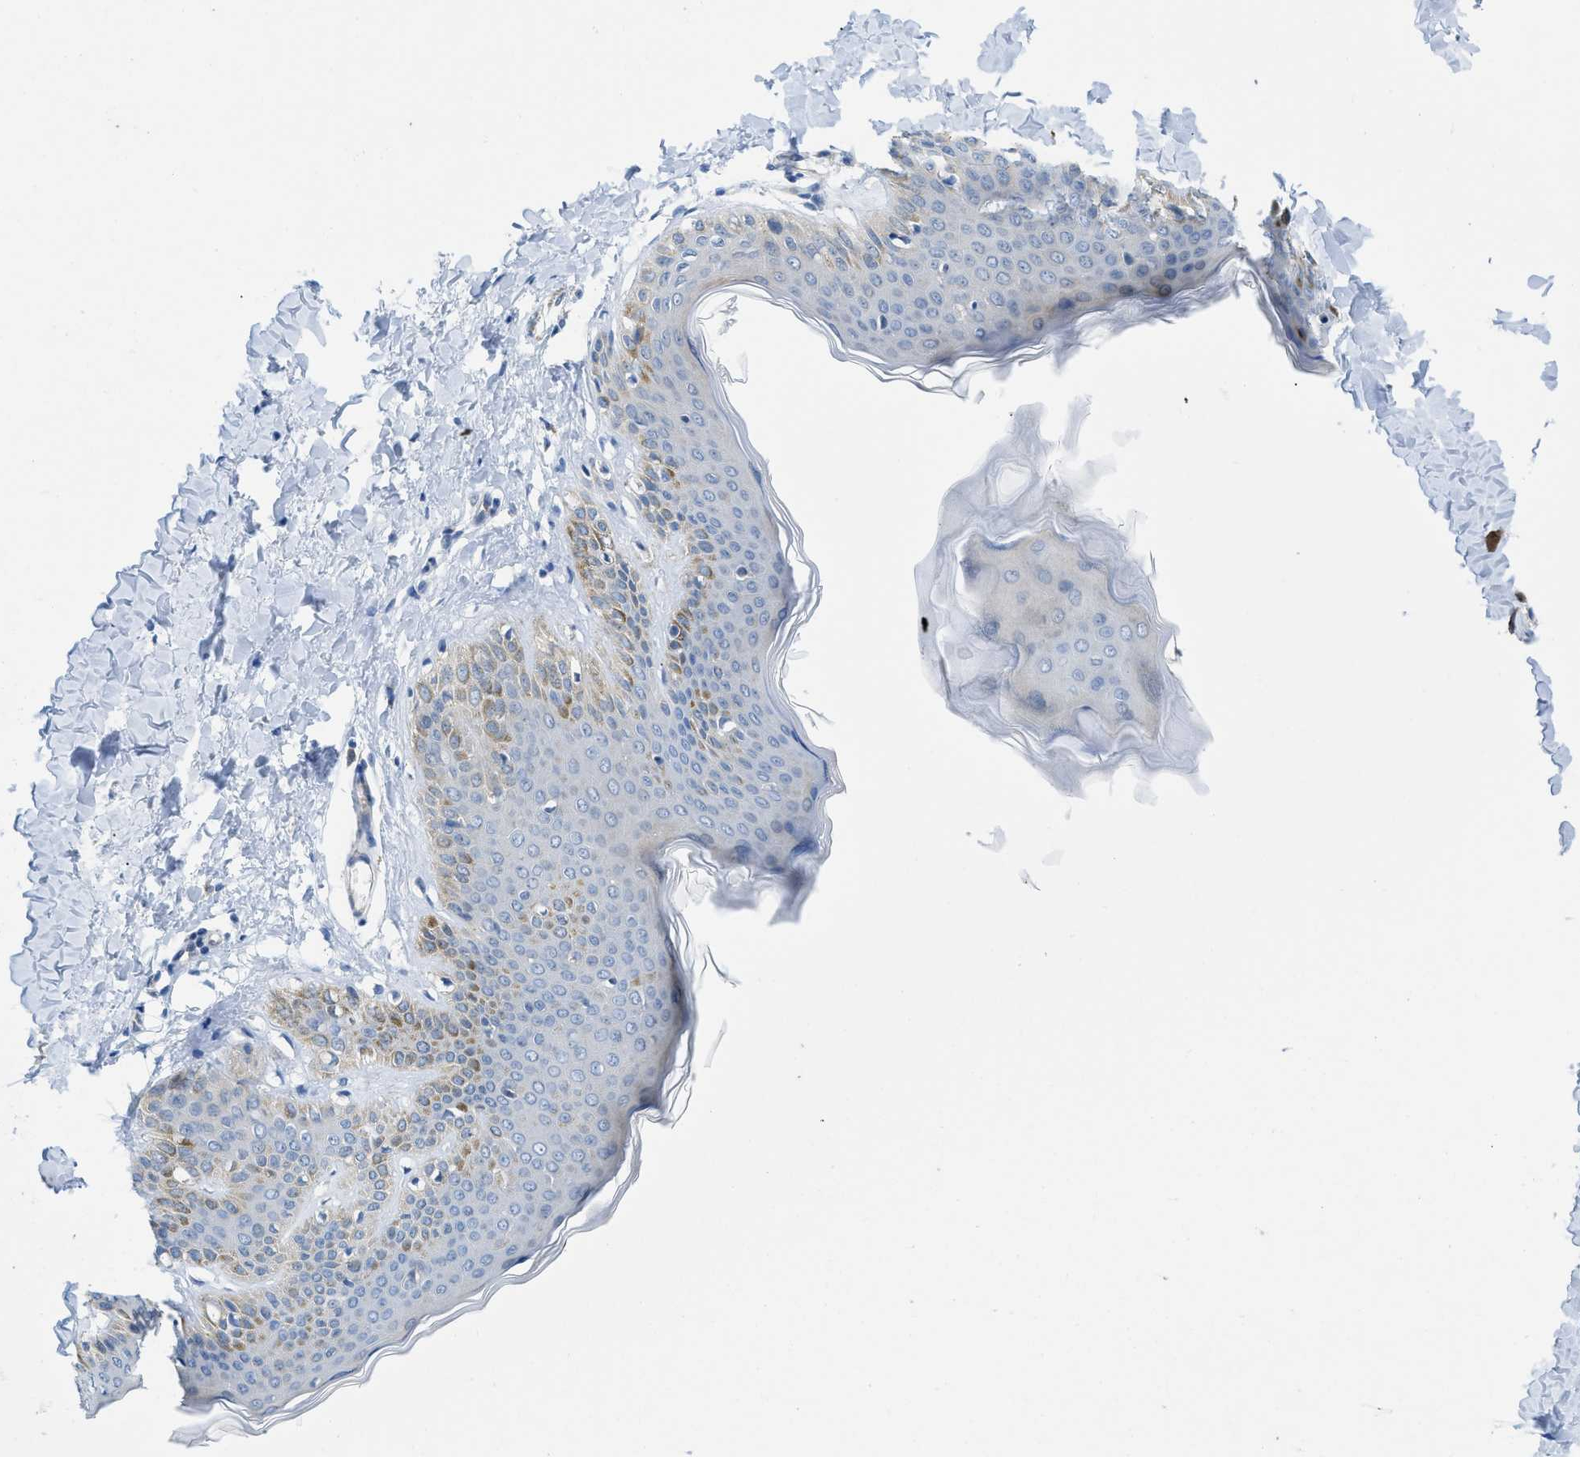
{"staining": {"intensity": "negative", "quantity": "none", "location": "none"}, "tissue": "skin", "cell_type": "Fibroblasts", "image_type": "normal", "snomed": [{"axis": "morphology", "description": "Normal tissue, NOS"}, {"axis": "topography", "description": "Skin"}], "caption": "The micrograph reveals no staining of fibroblasts in unremarkable skin.", "gene": "PDLIM5", "patient": {"sex": "female", "age": 17}}